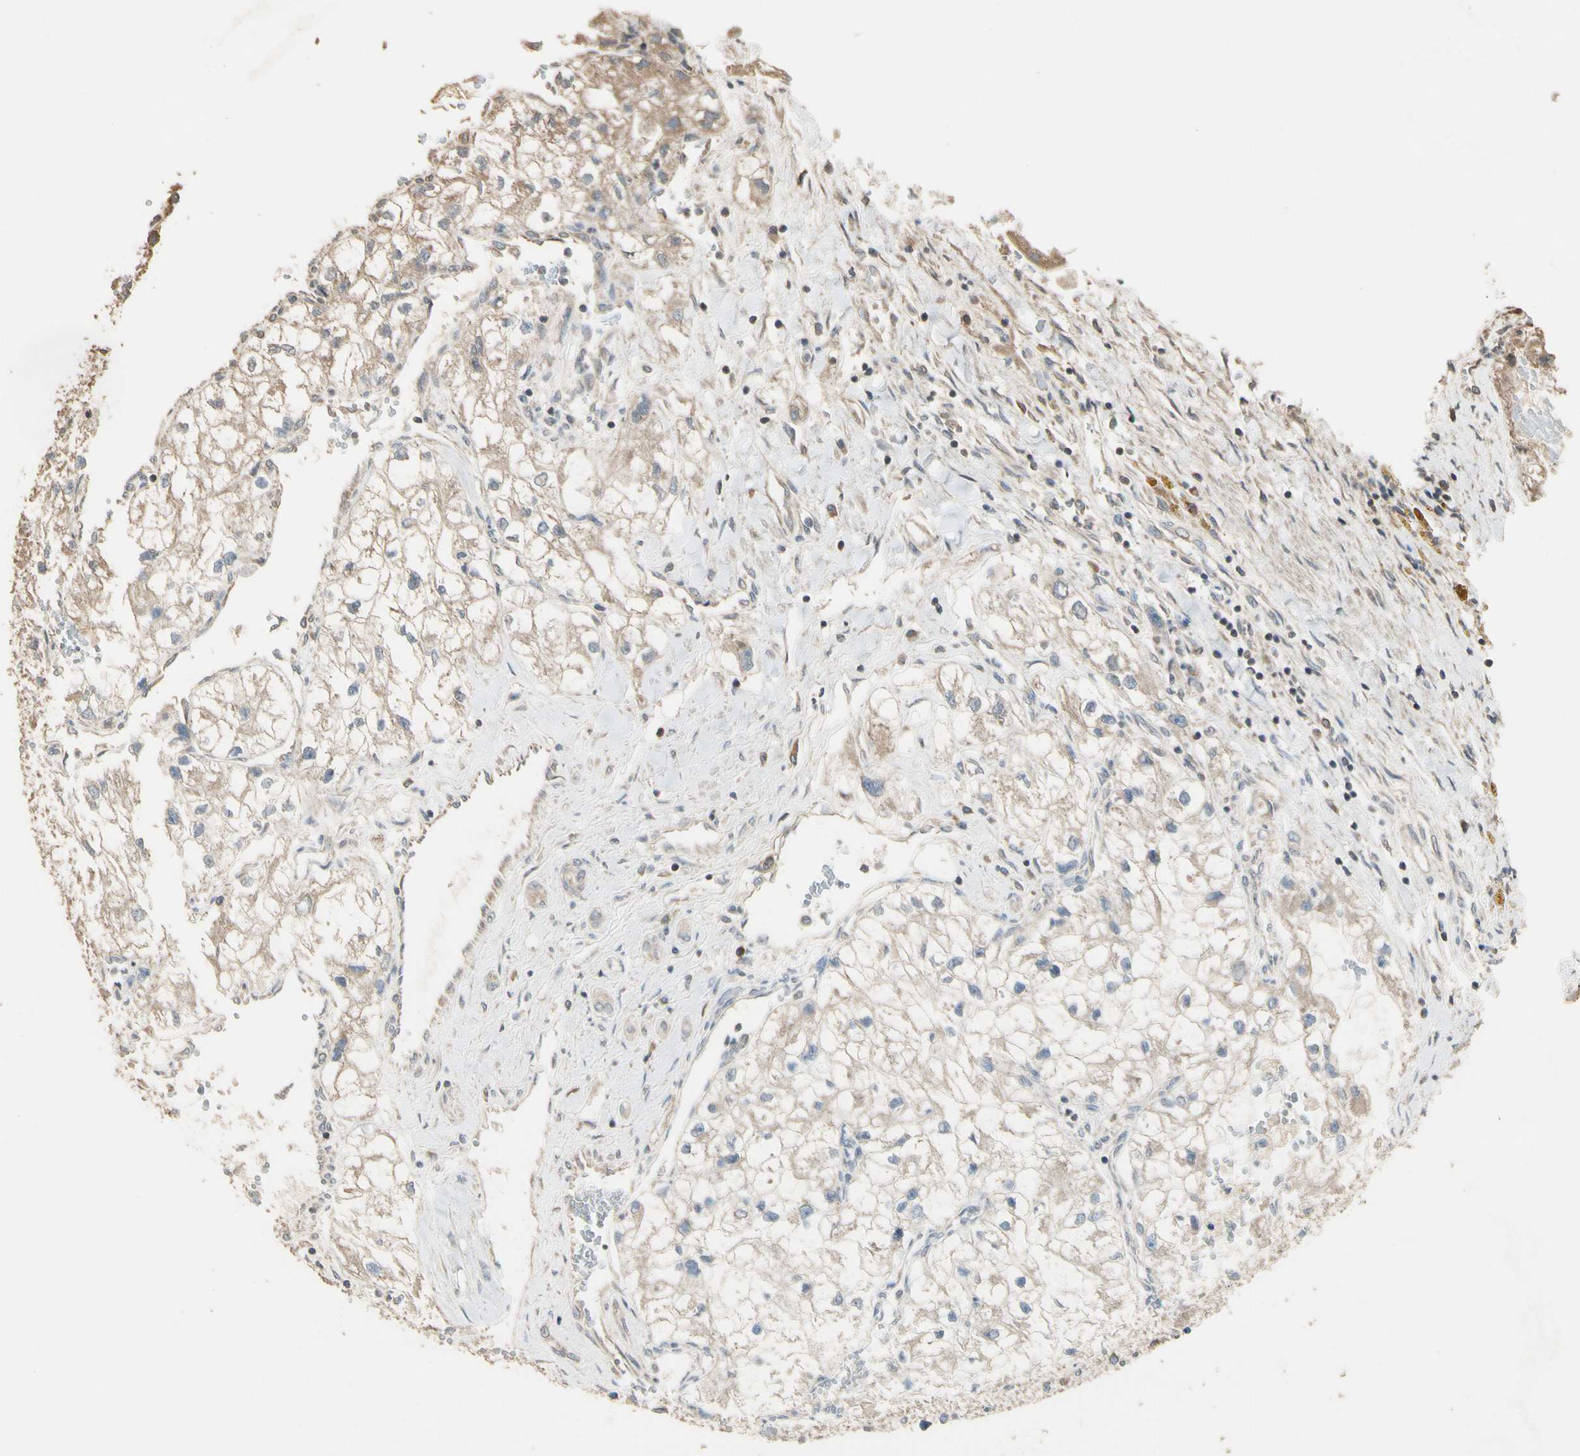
{"staining": {"intensity": "moderate", "quantity": ">75%", "location": "cytoplasmic/membranous"}, "tissue": "renal cancer", "cell_type": "Tumor cells", "image_type": "cancer", "snomed": [{"axis": "morphology", "description": "Adenocarcinoma, NOS"}, {"axis": "topography", "description": "Kidney"}], "caption": "Tumor cells display moderate cytoplasmic/membranous staining in about >75% of cells in renal cancer (adenocarcinoma).", "gene": "STX18", "patient": {"sex": "female", "age": 70}}